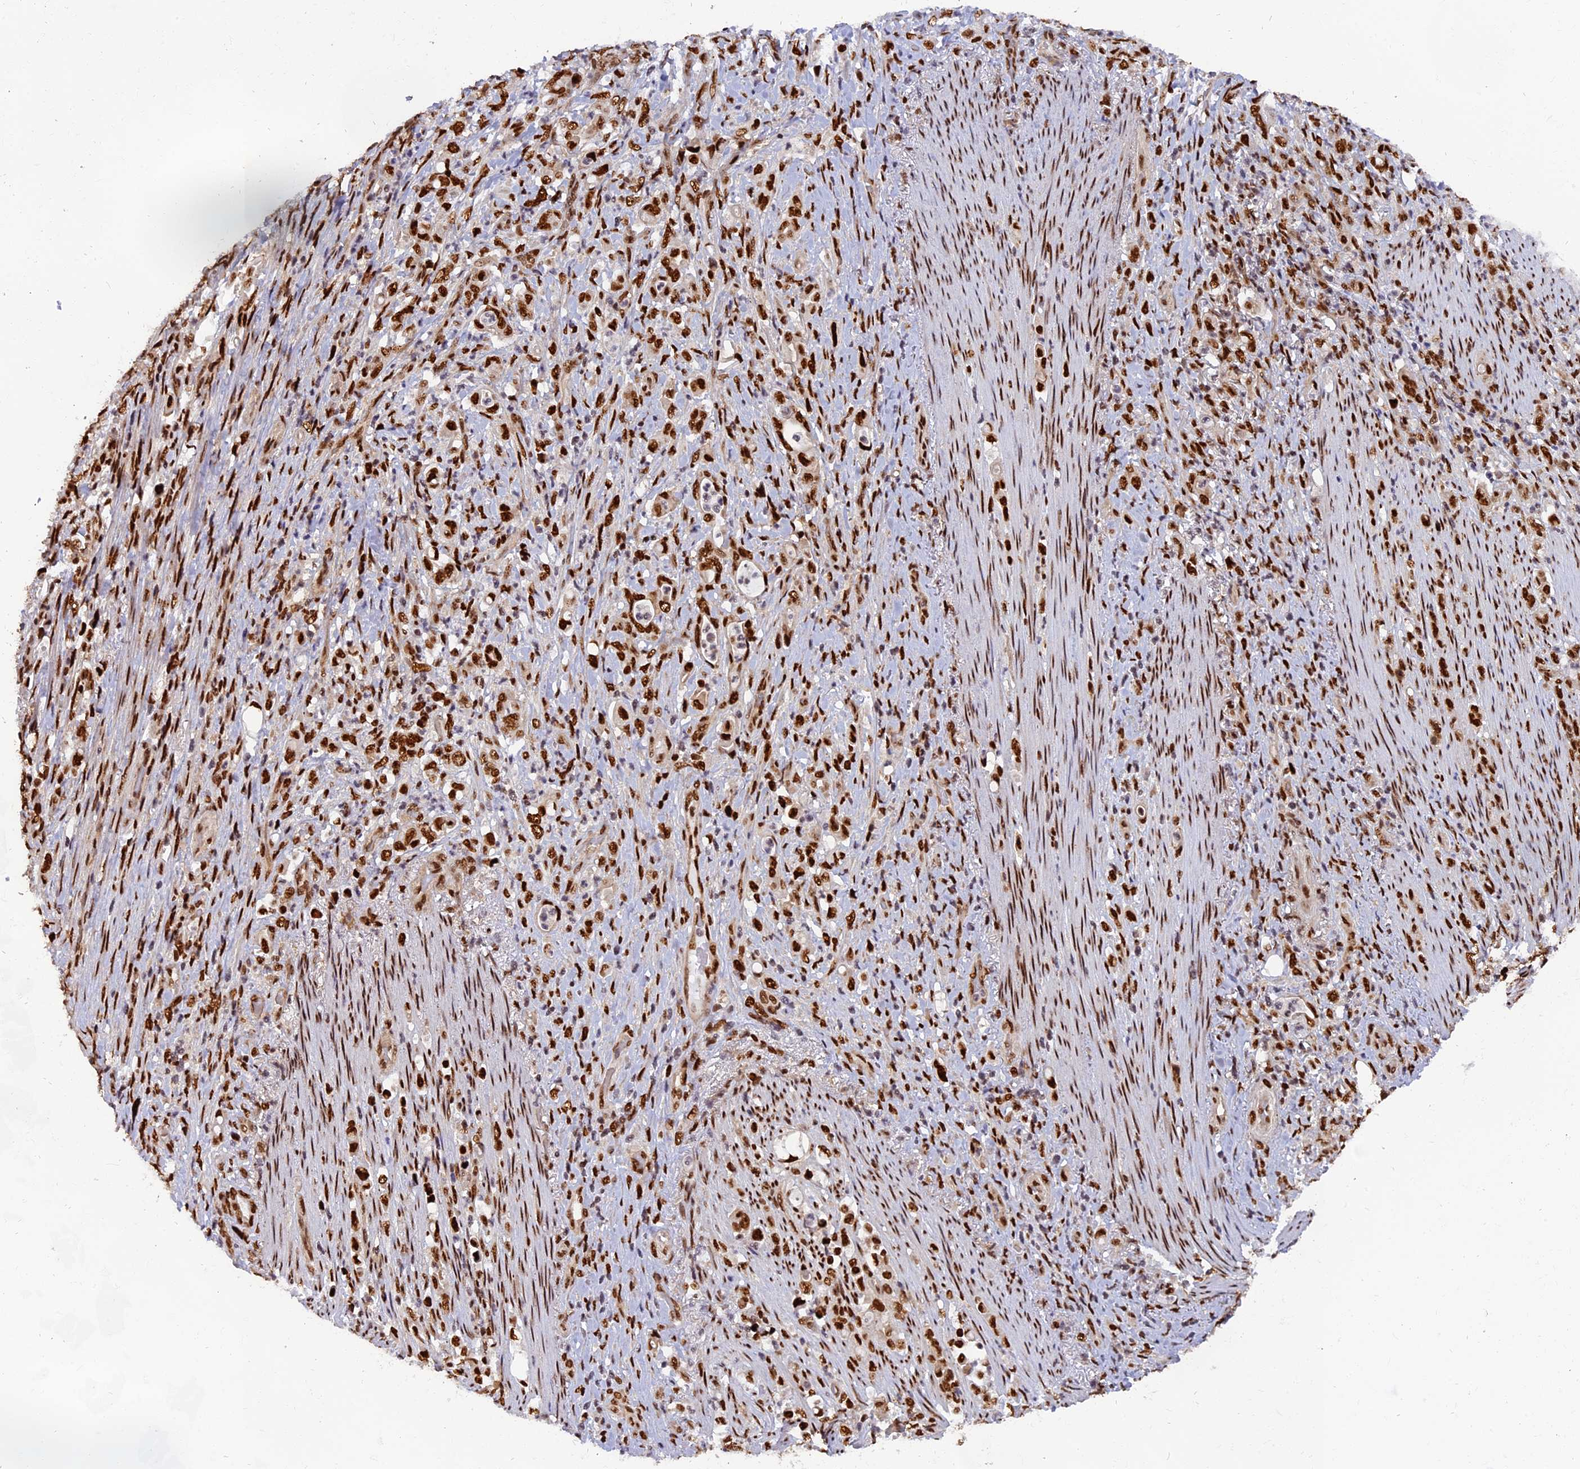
{"staining": {"intensity": "strong", "quantity": ">75%", "location": "nuclear"}, "tissue": "stomach cancer", "cell_type": "Tumor cells", "image_type": "cancer", "snomed": [{"axis": "morphology", "description": "Normal tissue, NOS"}, {"axis": "morphology", "description": "Adenocarcinoma, NOS"}, {"axis": "topography", "description": "Stomach"}], "caption": "Human stomach cancer stained for a protein (brown) shows strong nuclear positive positivity in about >75% of tumor cells.", "gene": "RAMAC", "patient": {"sex": "female", "age": 79}}